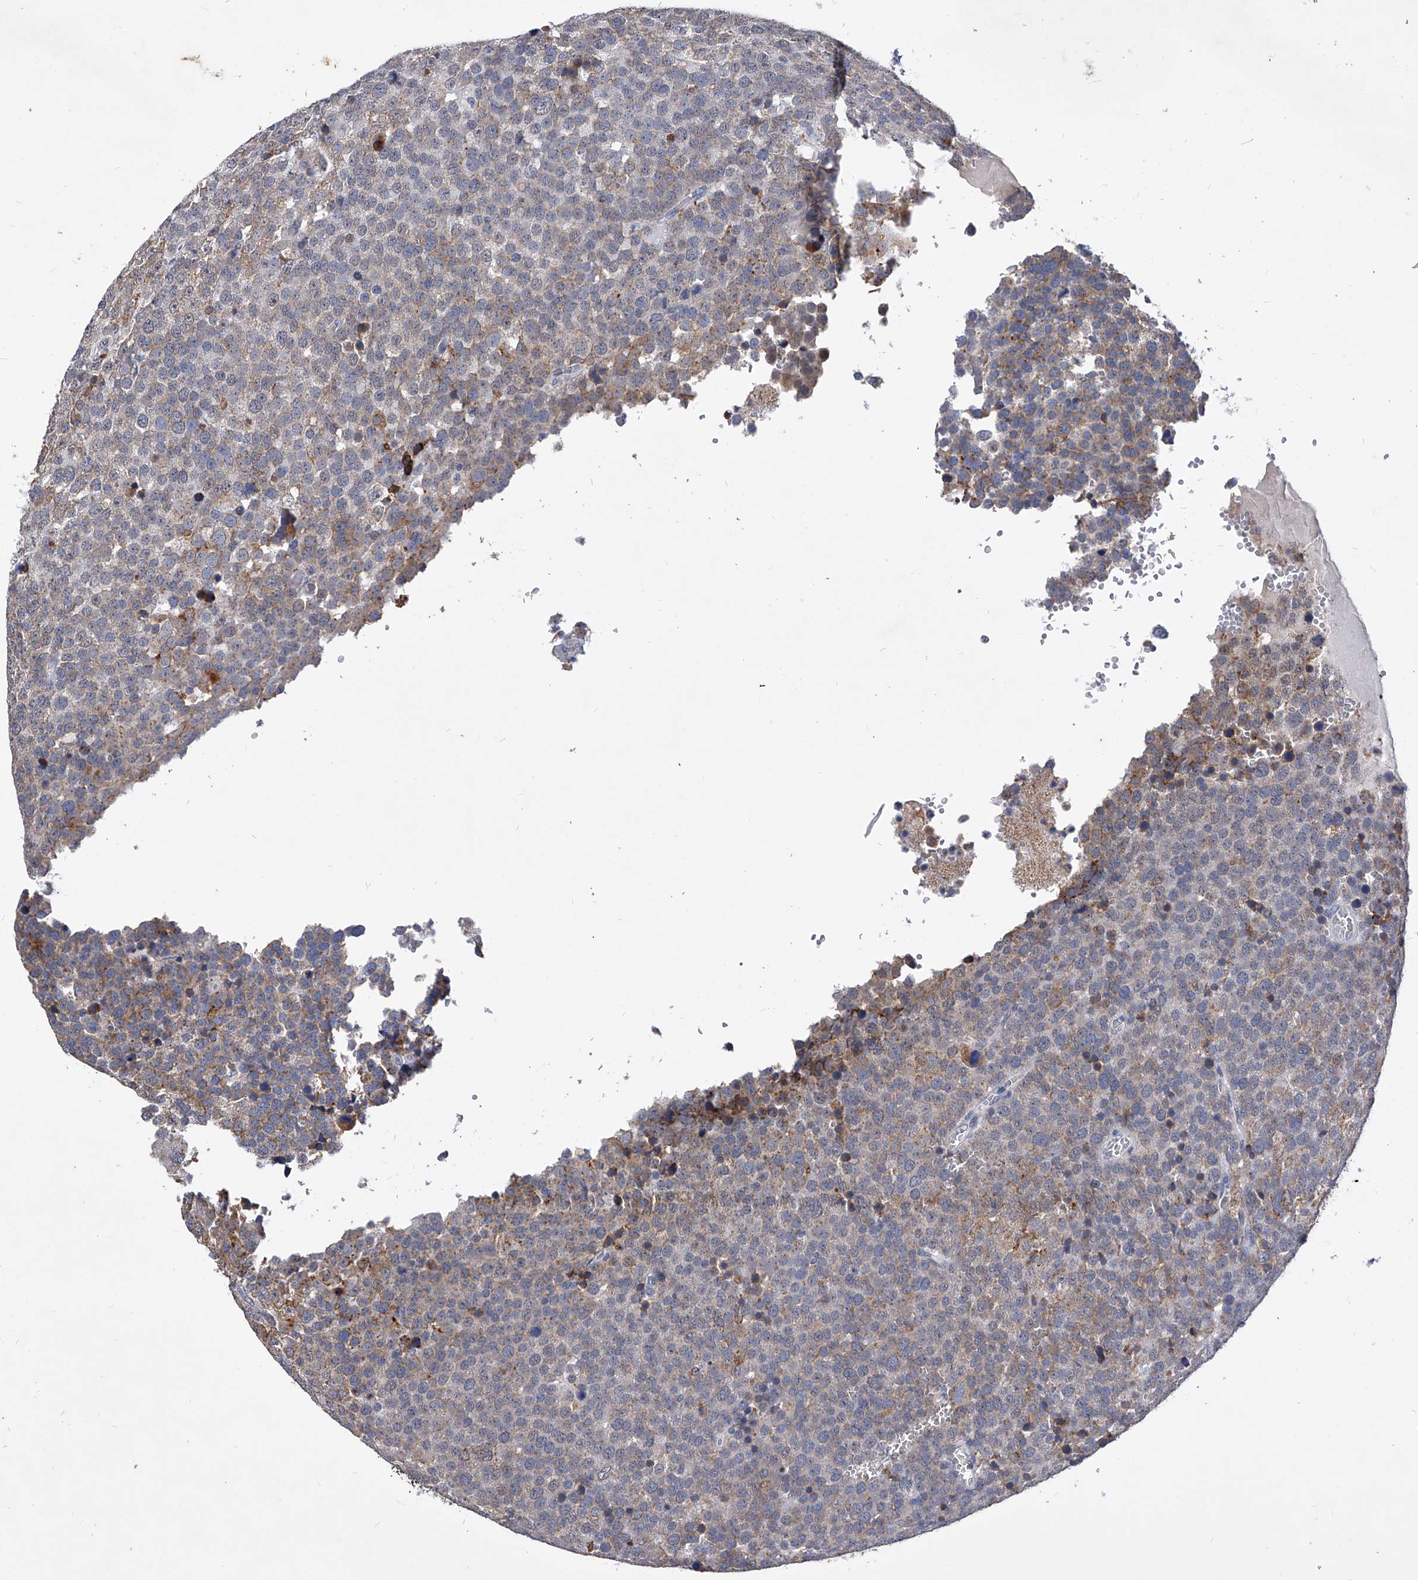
{"staining": {"intensity": "moderate", "quantity": "<25%", "location": "cytoplasmic/membranous"}, "tissue": "testis cancer", "cell_type": "Tumor cells", "image_type": "cancer", "snomed": [{"axis": "morphology", "description": "Seminoma, NOS"}, {"axis": "topography", "description": "Testis"}], "caption": "Immunohistochemistry (IHC) of human testis seminoma displays low levels of moderate cytoplasmic/membranous expression in approximately <25% of tumor cells.", "gene": "ZNF529", "patient": {"sex": "male", "age": 71}}